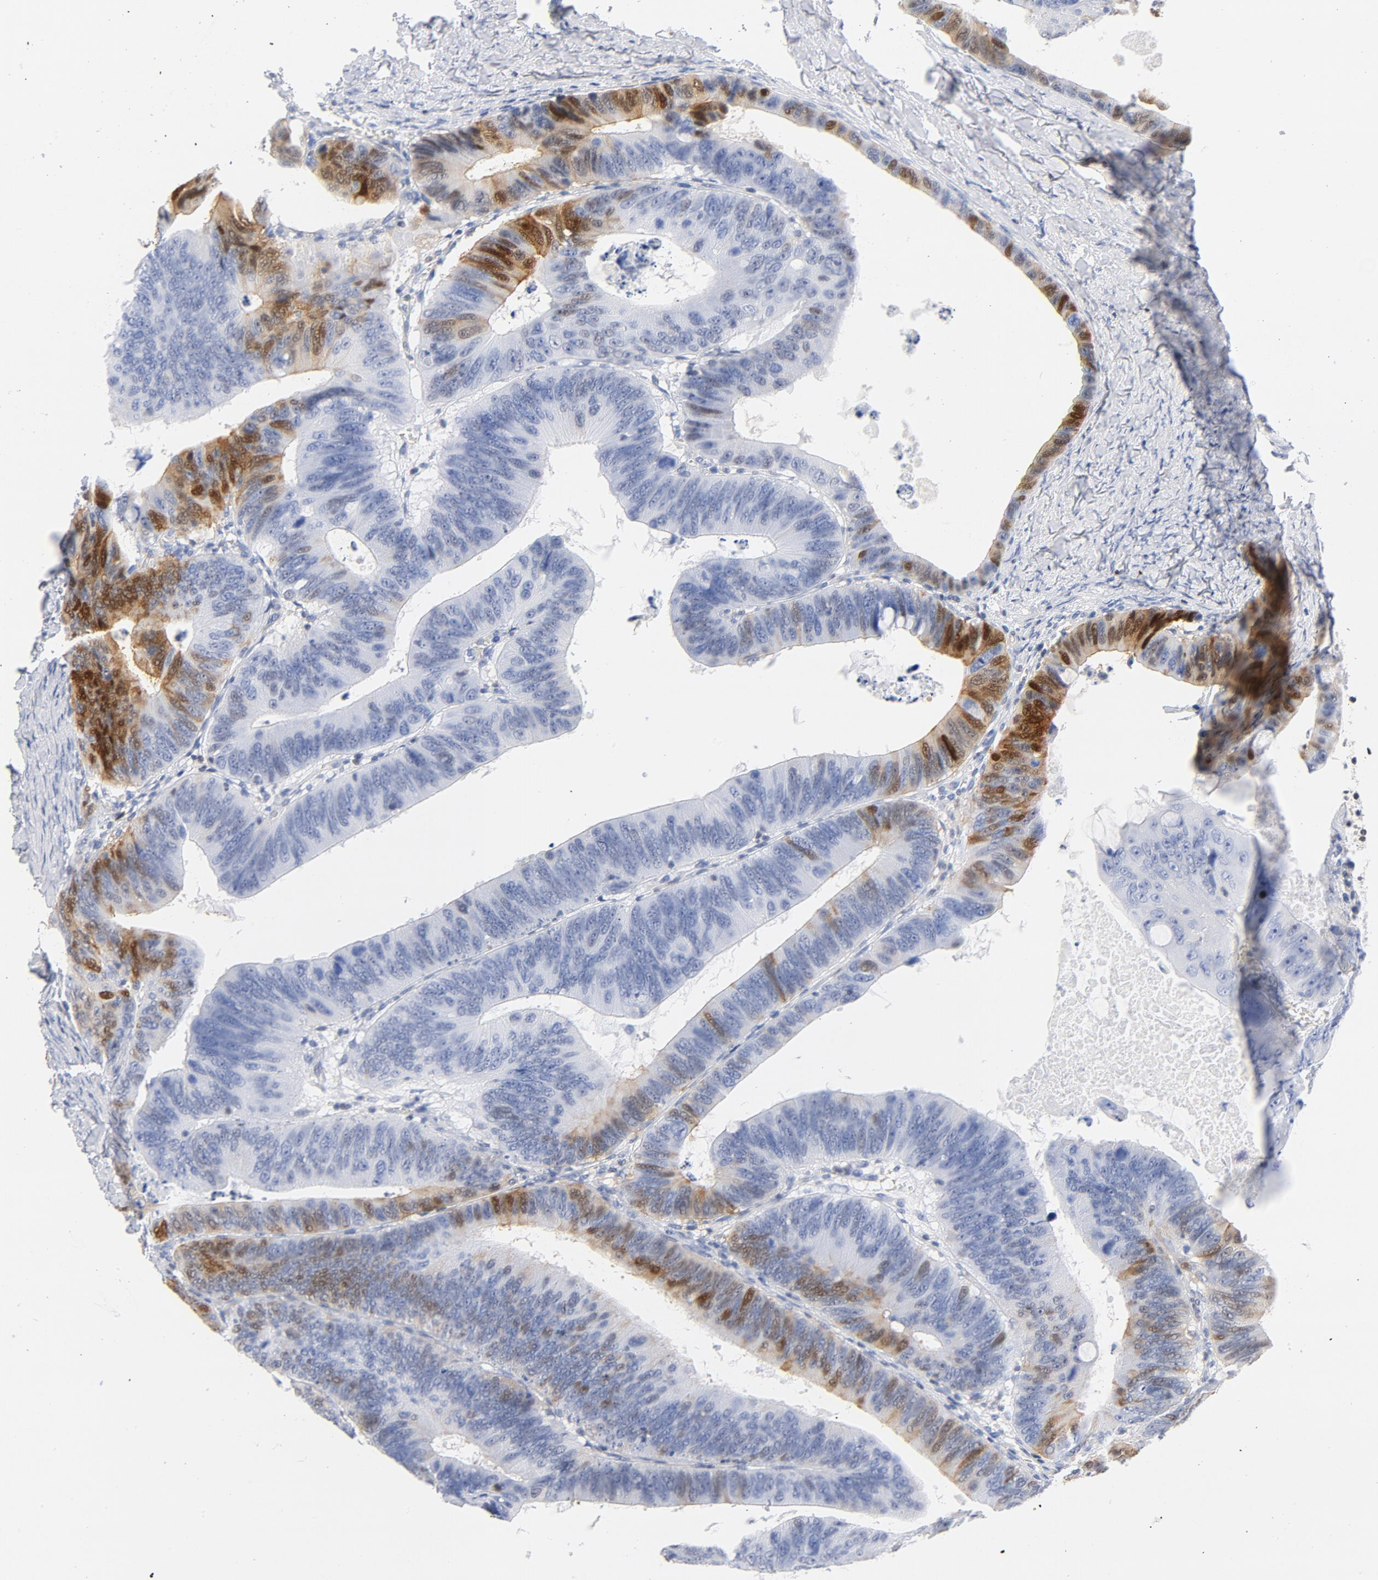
{"staining": {"intensity": "moderate", "quantity": "<25%", "location": "cytoplasmic/membranous,nuclear"}, "tissue": "colorectal cancer", "cell_type": "Tumor cells", "image_type": "cancer", "snomed": [{"axis": "morphology", "description": "Adenocarcinoma, NOS"}, {"axis": "topography", "description": "Colon"}], "caption": "Human colorectal adenocarcinoma stained with a protein marker displays moderate staining in tumor cells.", "gene": "CDKN1B", "patient": {"sex": "female", "age": 55}}